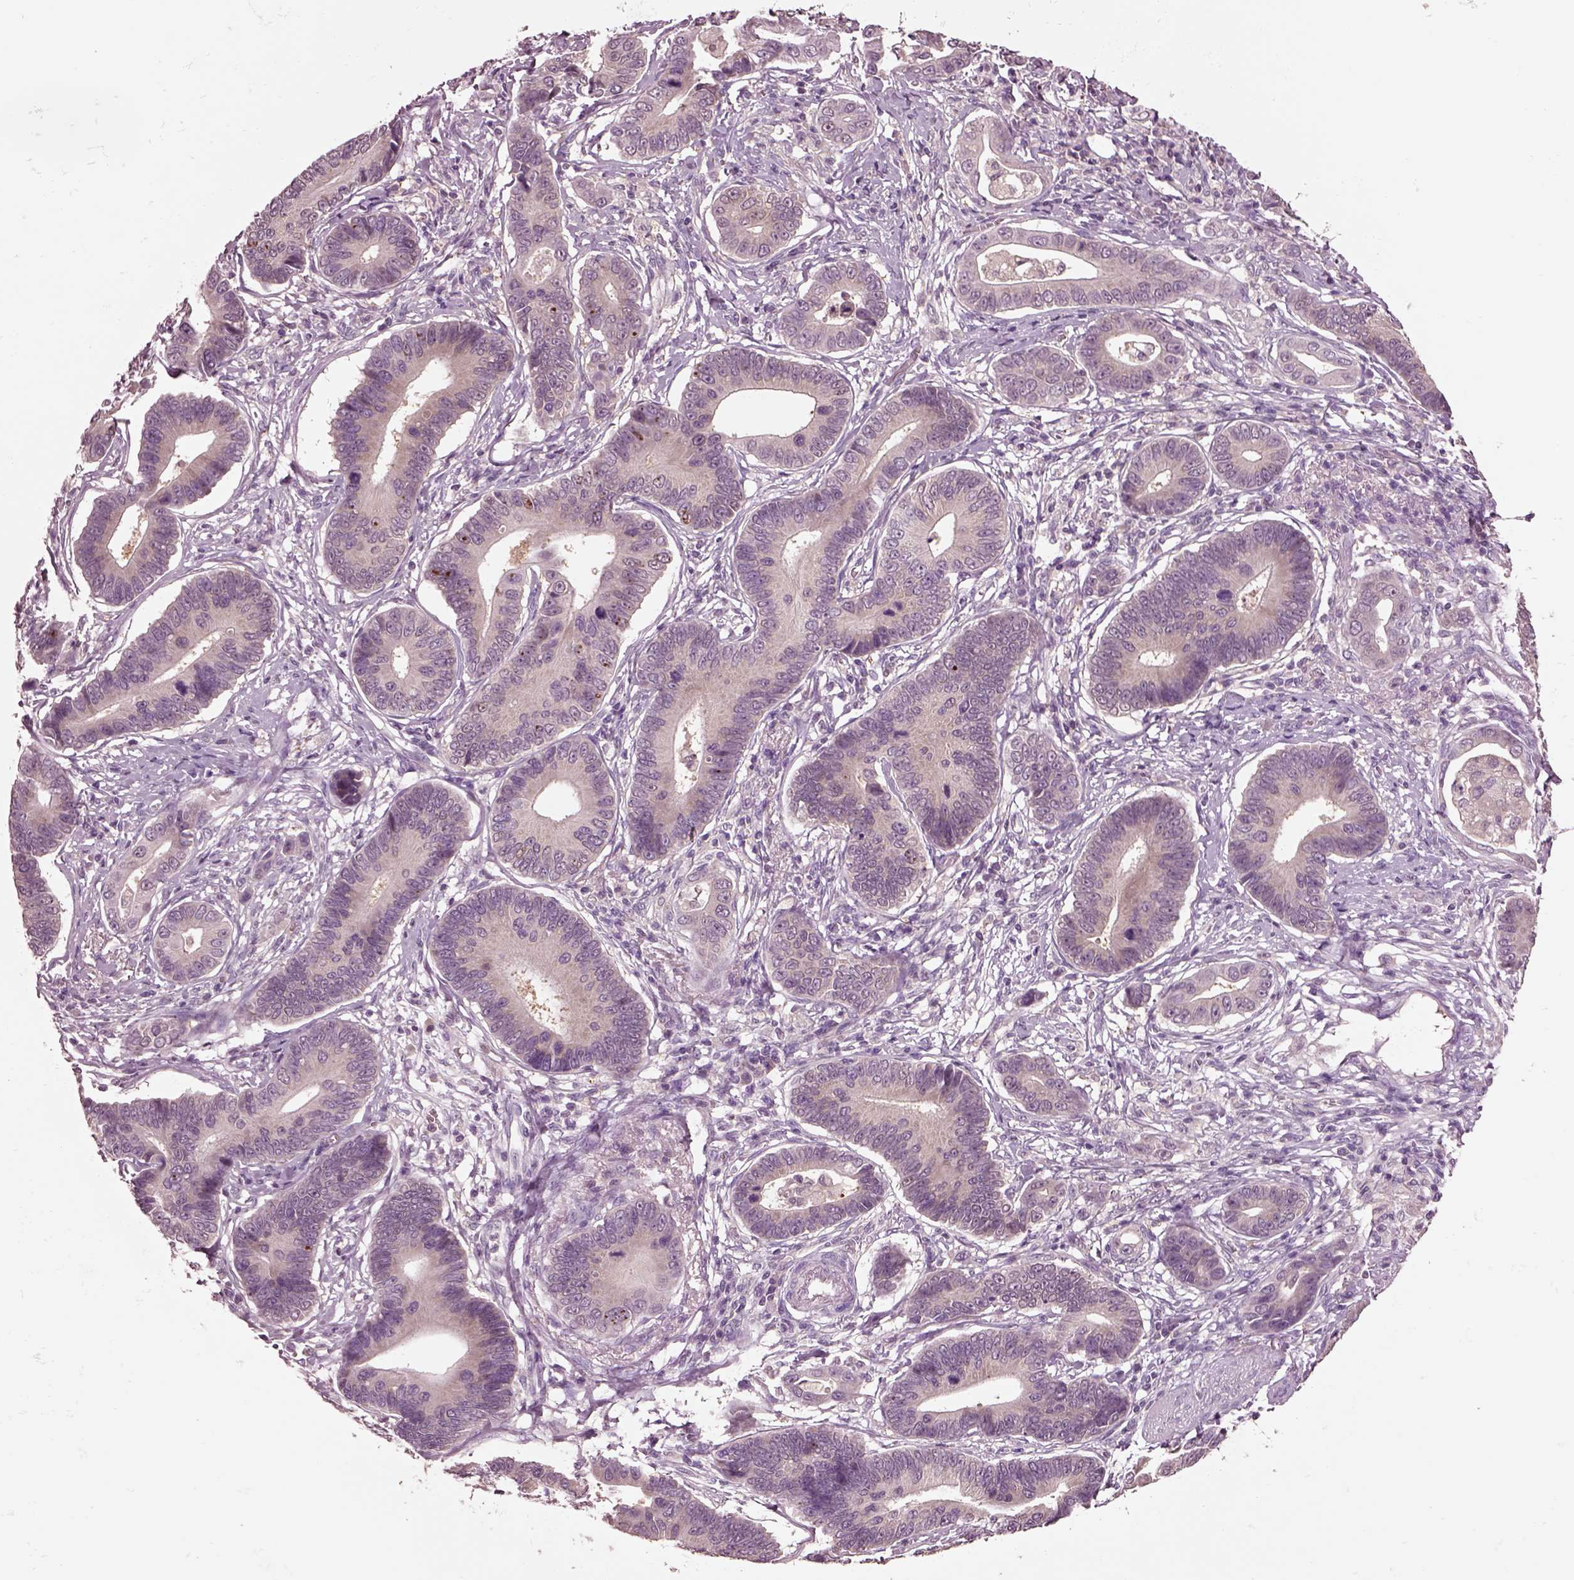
{"staining": {"intensity": "negative", "quantity": "none", "location": "none"}, "tissue": "stomach cancer", "cell_type": "Tumor cells", "image_type": "cancer", "snomed": [{"axis": "morphology", "description": "Adenocarcinoma, NOS"}, {"axis": "topography", "description": "Stomach"}], "caption": "This is a histopathology image of immunohistochemistry staining of stomach cancer (adenocarcinoma), which shows no positivity in tumor cells.", "gene": "CLPSL1", "patient": {"sex": "male", "age": 84}}